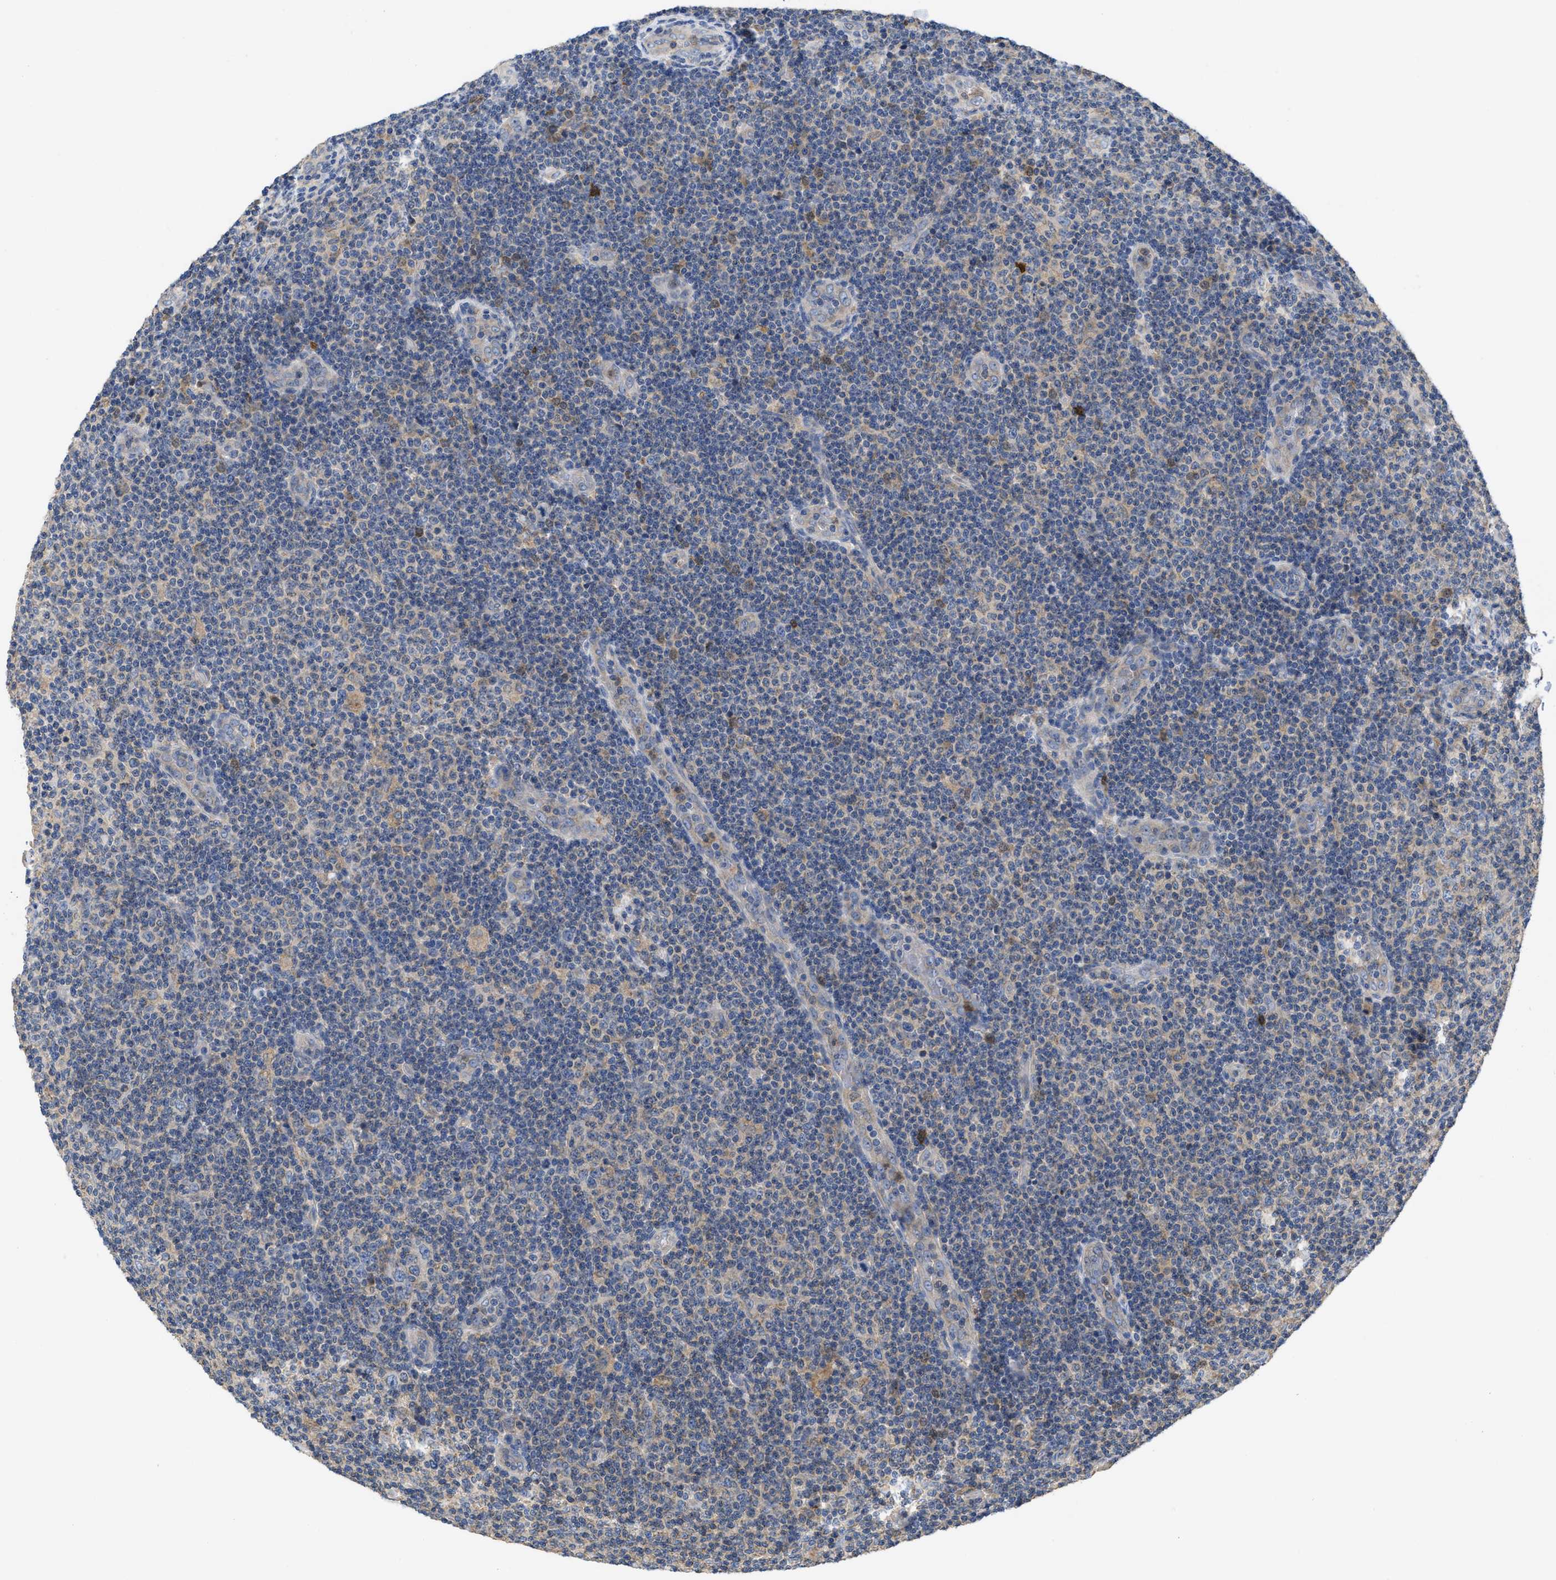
{"staining": {"intensity": "weak", "quantity": "<25%", "location": "cytoplasmic/membranous"}, "tissue": "lymphoma", "cell_type": "Tumor cells", "image_type": "cancer", "snomed": [{"axis": "morphology", "description": "Malignant lymphoma, non-Hodgkin's type, Low grade"}, {"axis": "topography", "description": "Lymph node"}], "caption": "Immunohistochemical staining of human lymphoma exhibits no significant positivity in tumor cells.", "gene": "RNF216", "patient": {"sex": "male", "age": 83}}